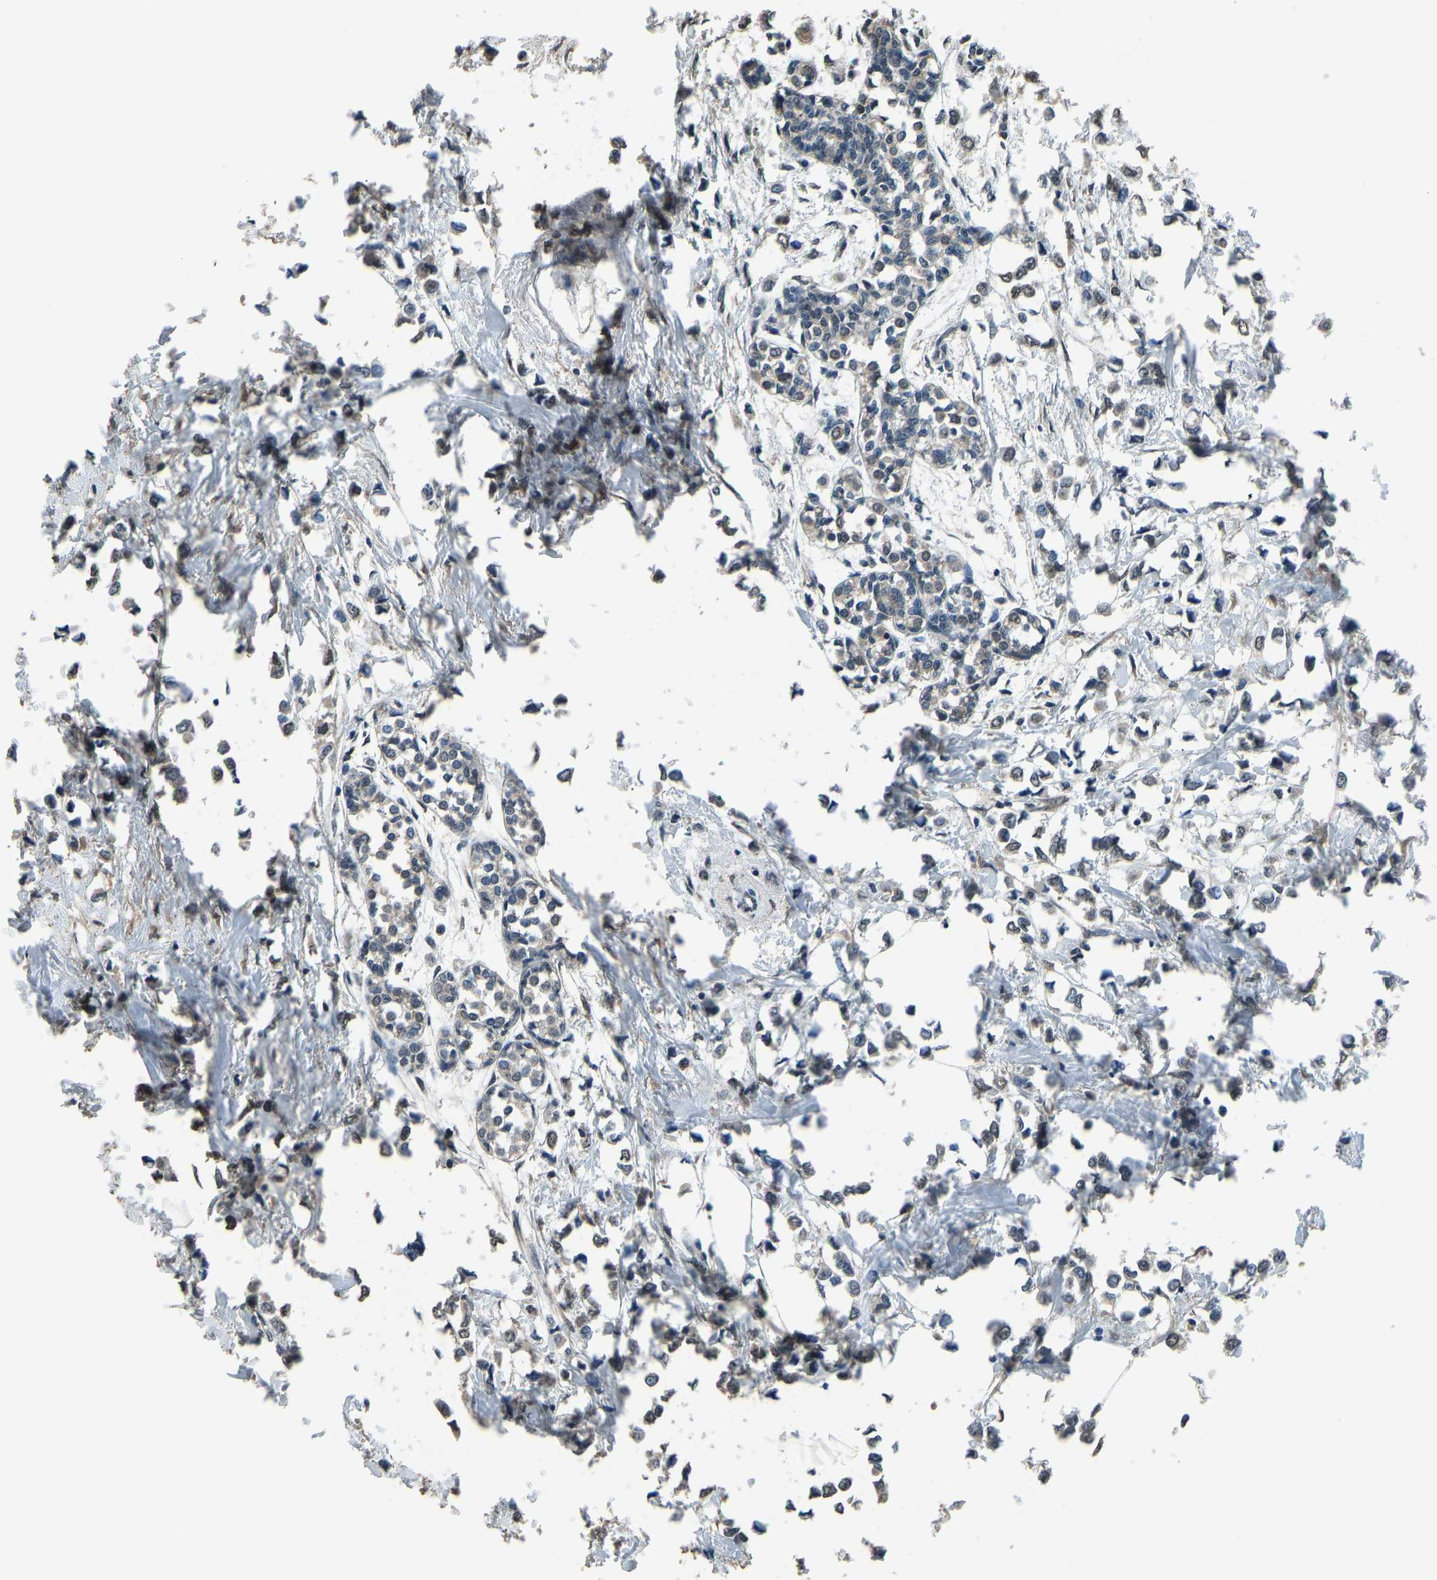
{"staining": {"intensity": "weak", "quantity": "25%-75%", "location": "cytoplasmic/membranous"}, "tissue": "breast cancer", "cell_type": "Tumor cells", "image_type": "cancer", "snomed": [{"axis": "morphology", "description": "Lobular carcinoma"}, {"axis": "topography", "description": "Breast"}], "caption": "Tumor cells display low levels of weak cytoplasmic/membranous positivity in approximately 25%-75% of cells in human breast cancer.", "gene": "TOX4", "patient": {"sex": "female", "age": 51}}